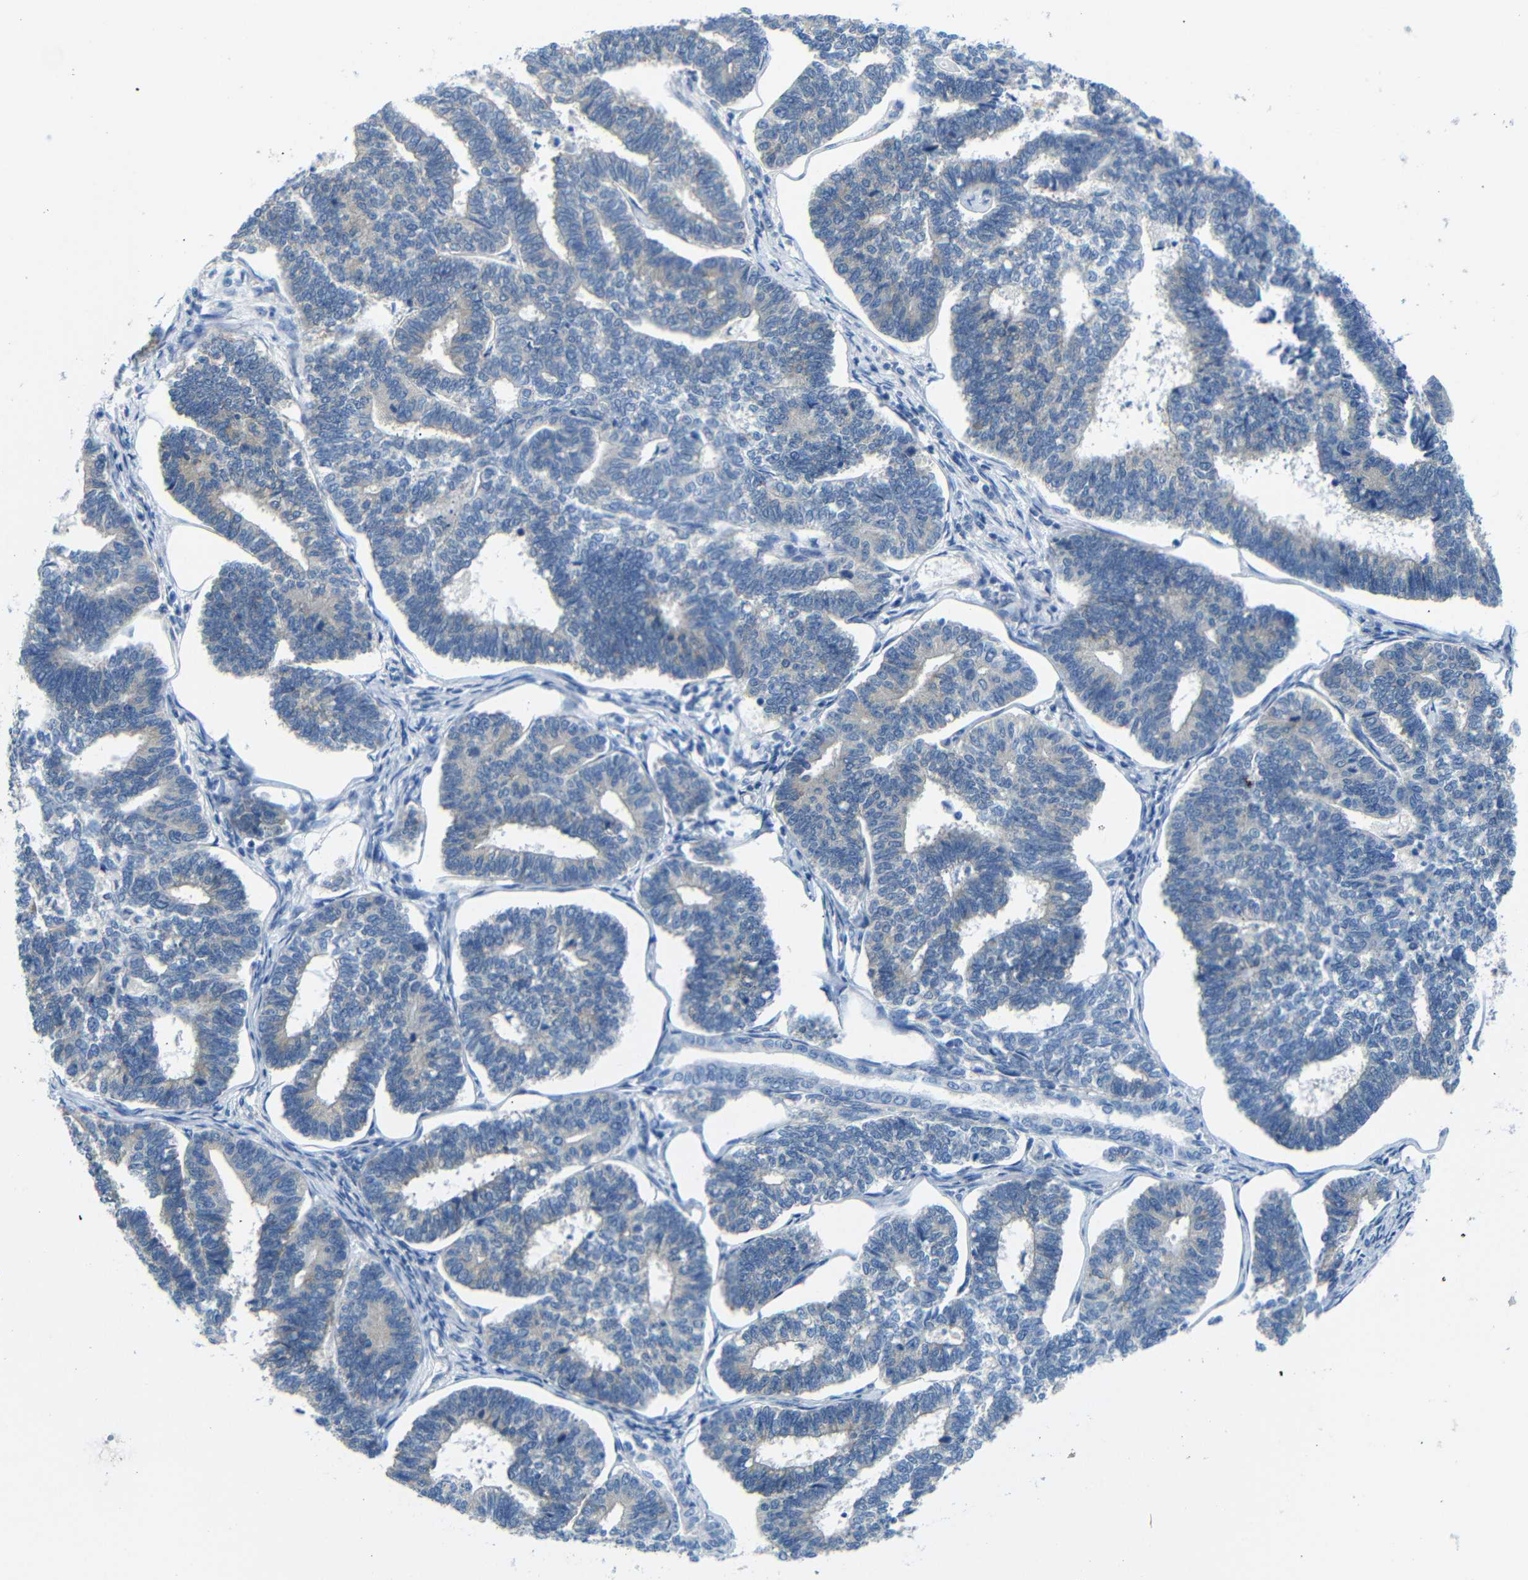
{"staining": {"intensity": "weak", "quantity": "<25%", "location": "cytoplasmic/membranous"}, "tissue": "endometrial cancer", "cell_type": "Tumor cells", "image_type": "cancer", "snomed": [{"axis": "morphology", "description": "Adenocarcinoma, NOS"}, {"axis": "topography", "description": "Endometrium"}], "caption": "The image reveals no significant expression in tumor cells of endometrial adenocarcinoma. The staining is performed using DAB brown chromogen with nuclei counter-stained in using hematoxylin.", "gene": "DCP1A", "patient": {"sex": "female", "age": 70}}